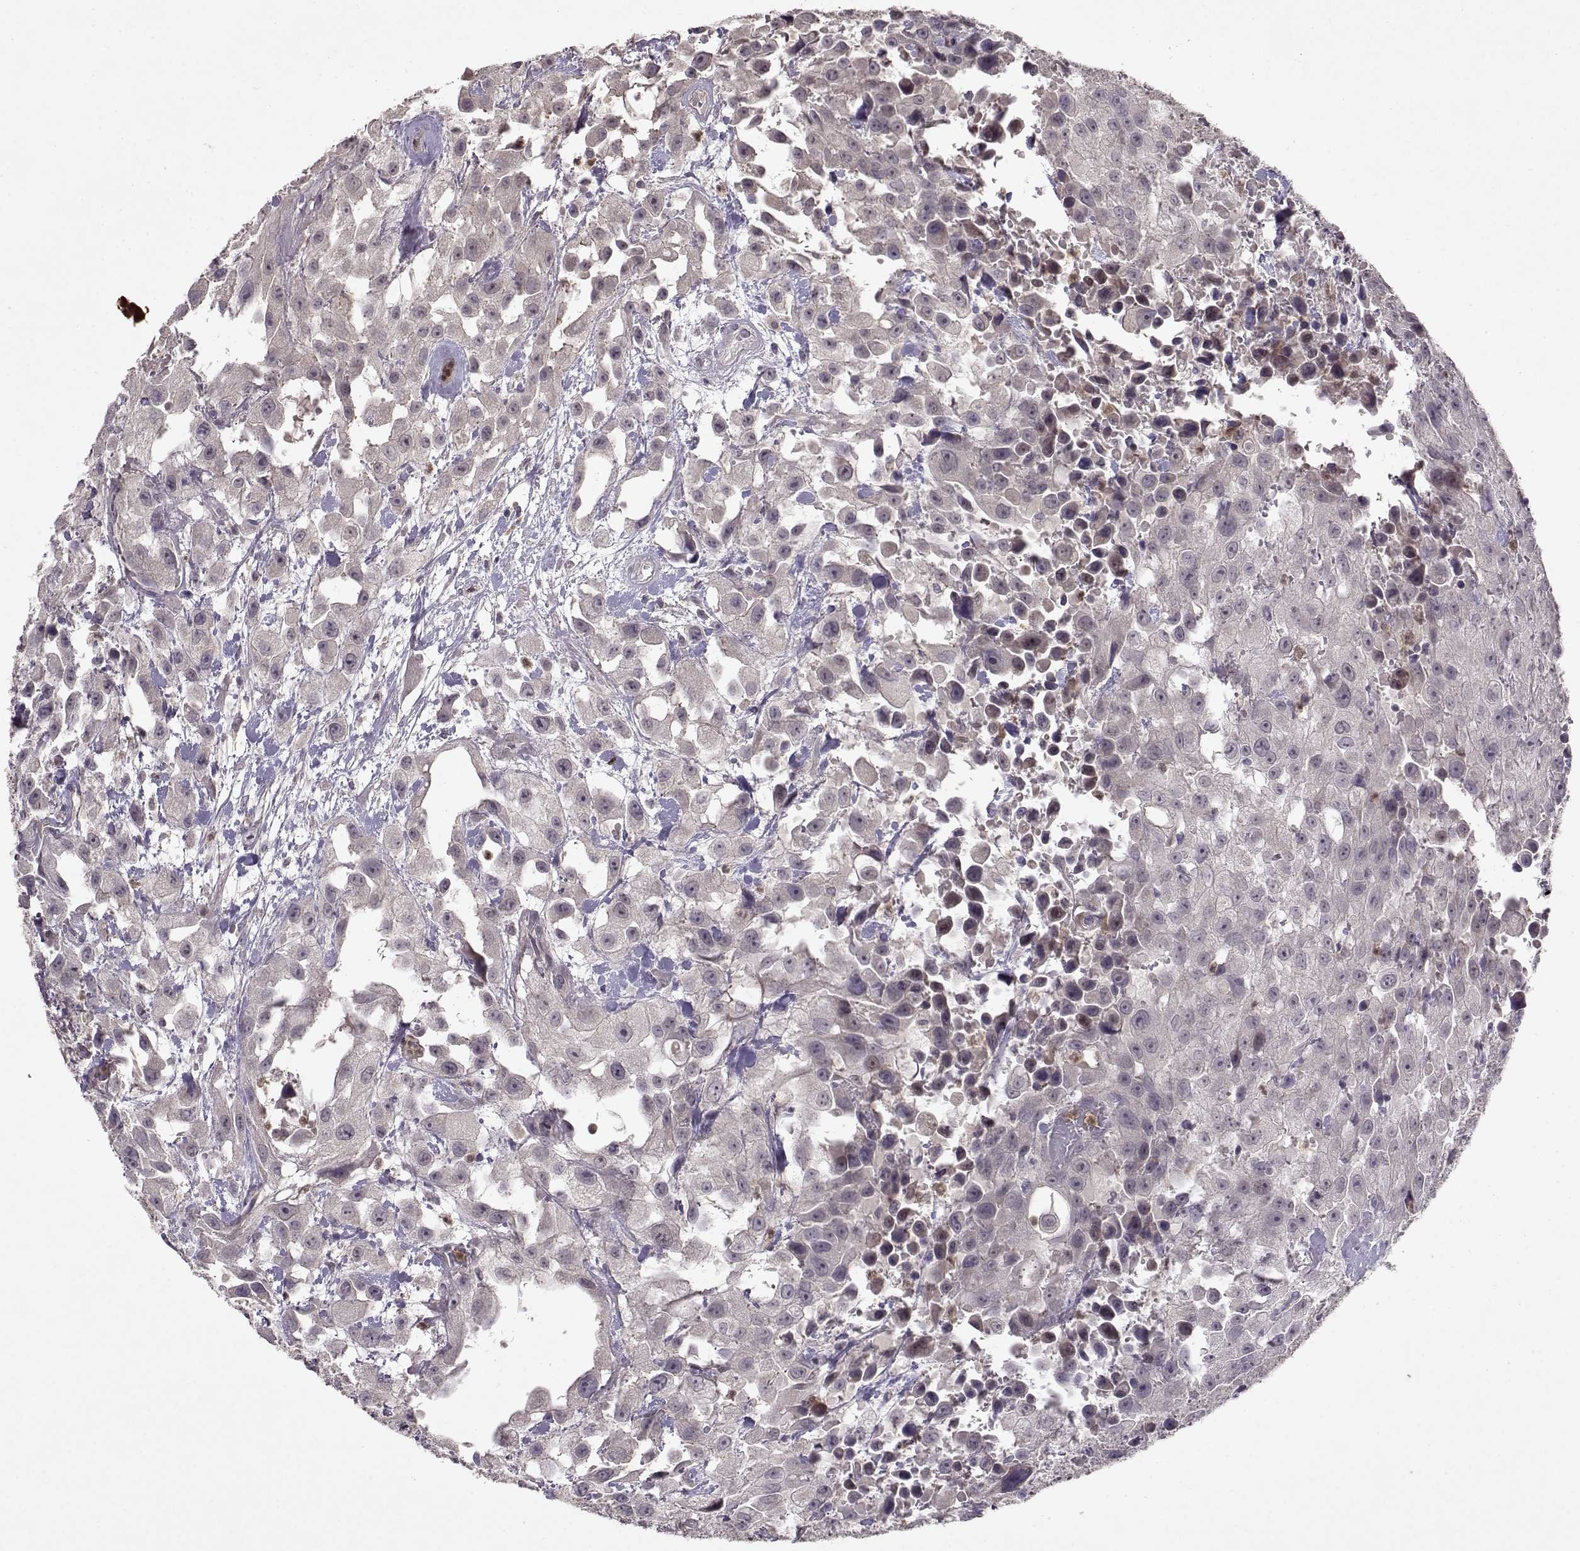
{"staining": {"intensity": "negative", "quantity": "none", "location": "none"}, "tissue": "urothelial cancer", "cell_type": "Tumor cells", "image_type": "cancer", "snomed": [{"axis": "morphology", "description": "Urothelial carcinoma, High grade"}, {"axis": "topography", "description": "Urinary bladder"}], "caption": "Urothelial carcinoma (high-grade) was stained to show a protein in brown. There is no significant staining in tumor cells.", "gene": "BMX", "patient": {"sex": "male", "age": 79}}